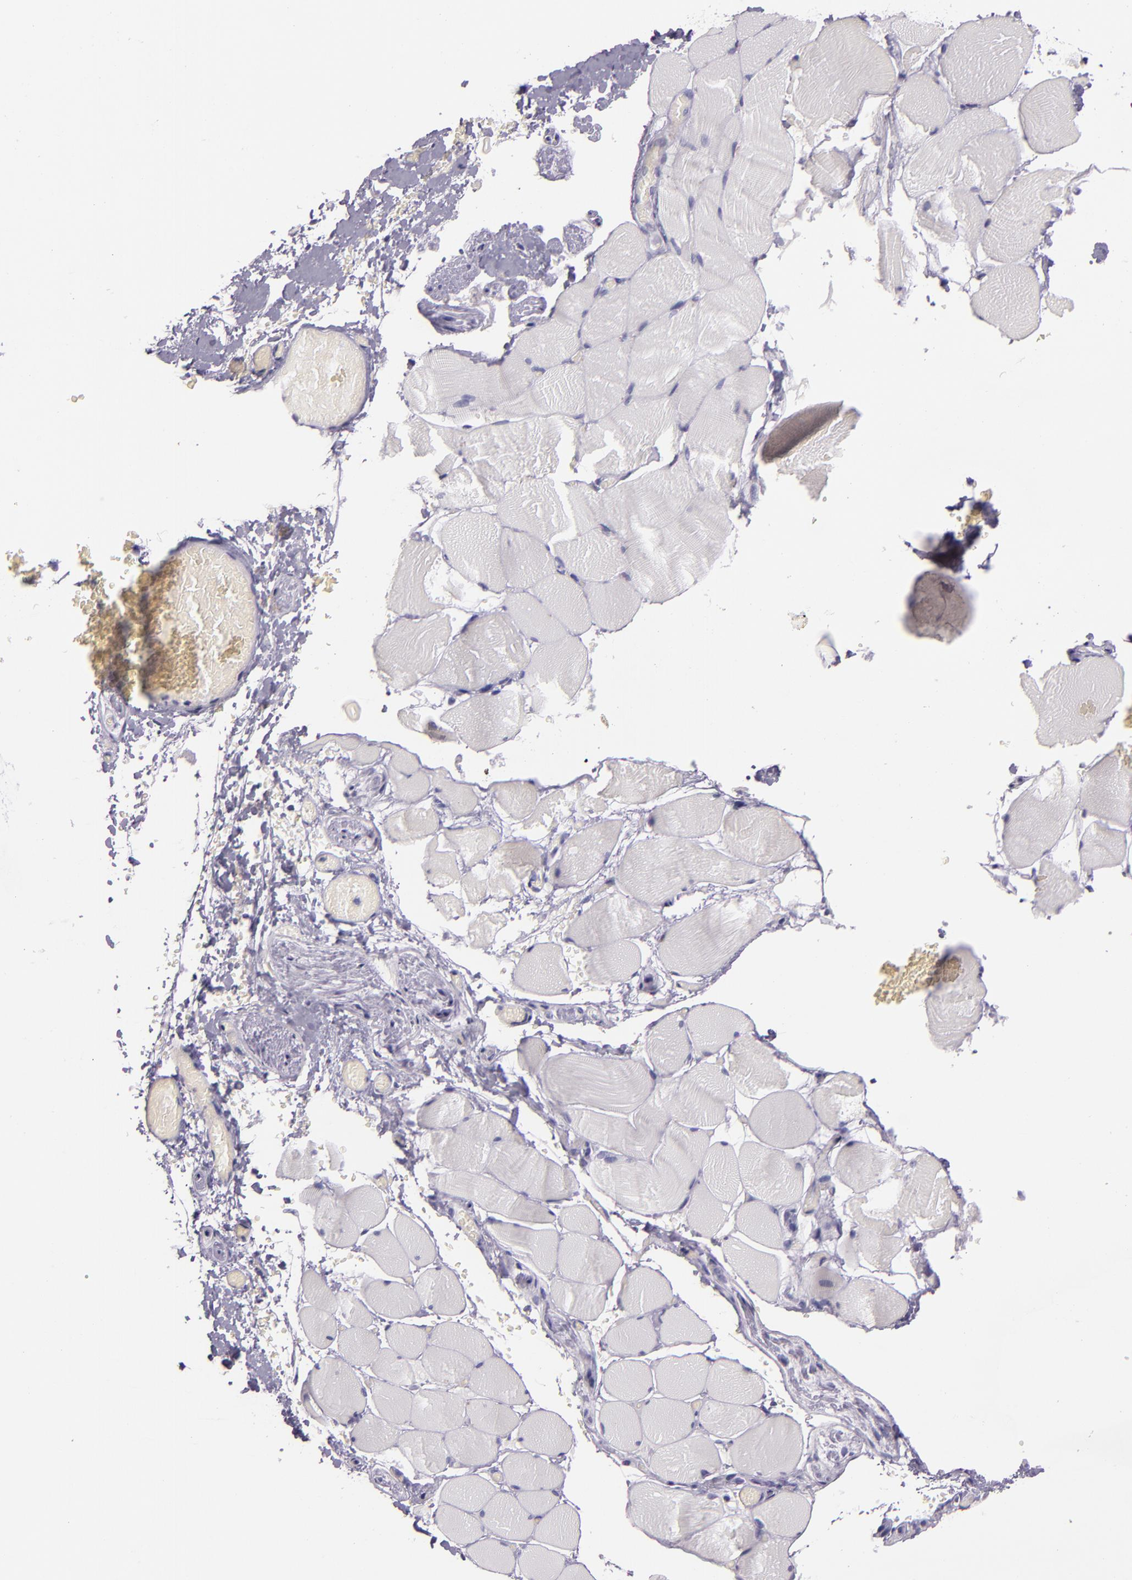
{"staining": {"intensity": "negative", "quantity": "none", "location": "none"}, "tissue": "skeletal muscle", "cell_type": "Myocytes", "image_type": "normal", "snomed": [{"axis": "morphology", "description": "Normal tissue, NOS"}, {"axis": "topography", "description": "Skeletal muscle"}, {"axis": "topography", "description": "Soft tissue"}], "caption": "A high-resolution image shows IHC staining of benign skeletal muscle, which displays no significant staining in myocytes.", "gene": "INA", "patient": {"sex": "female", "age": 58}}